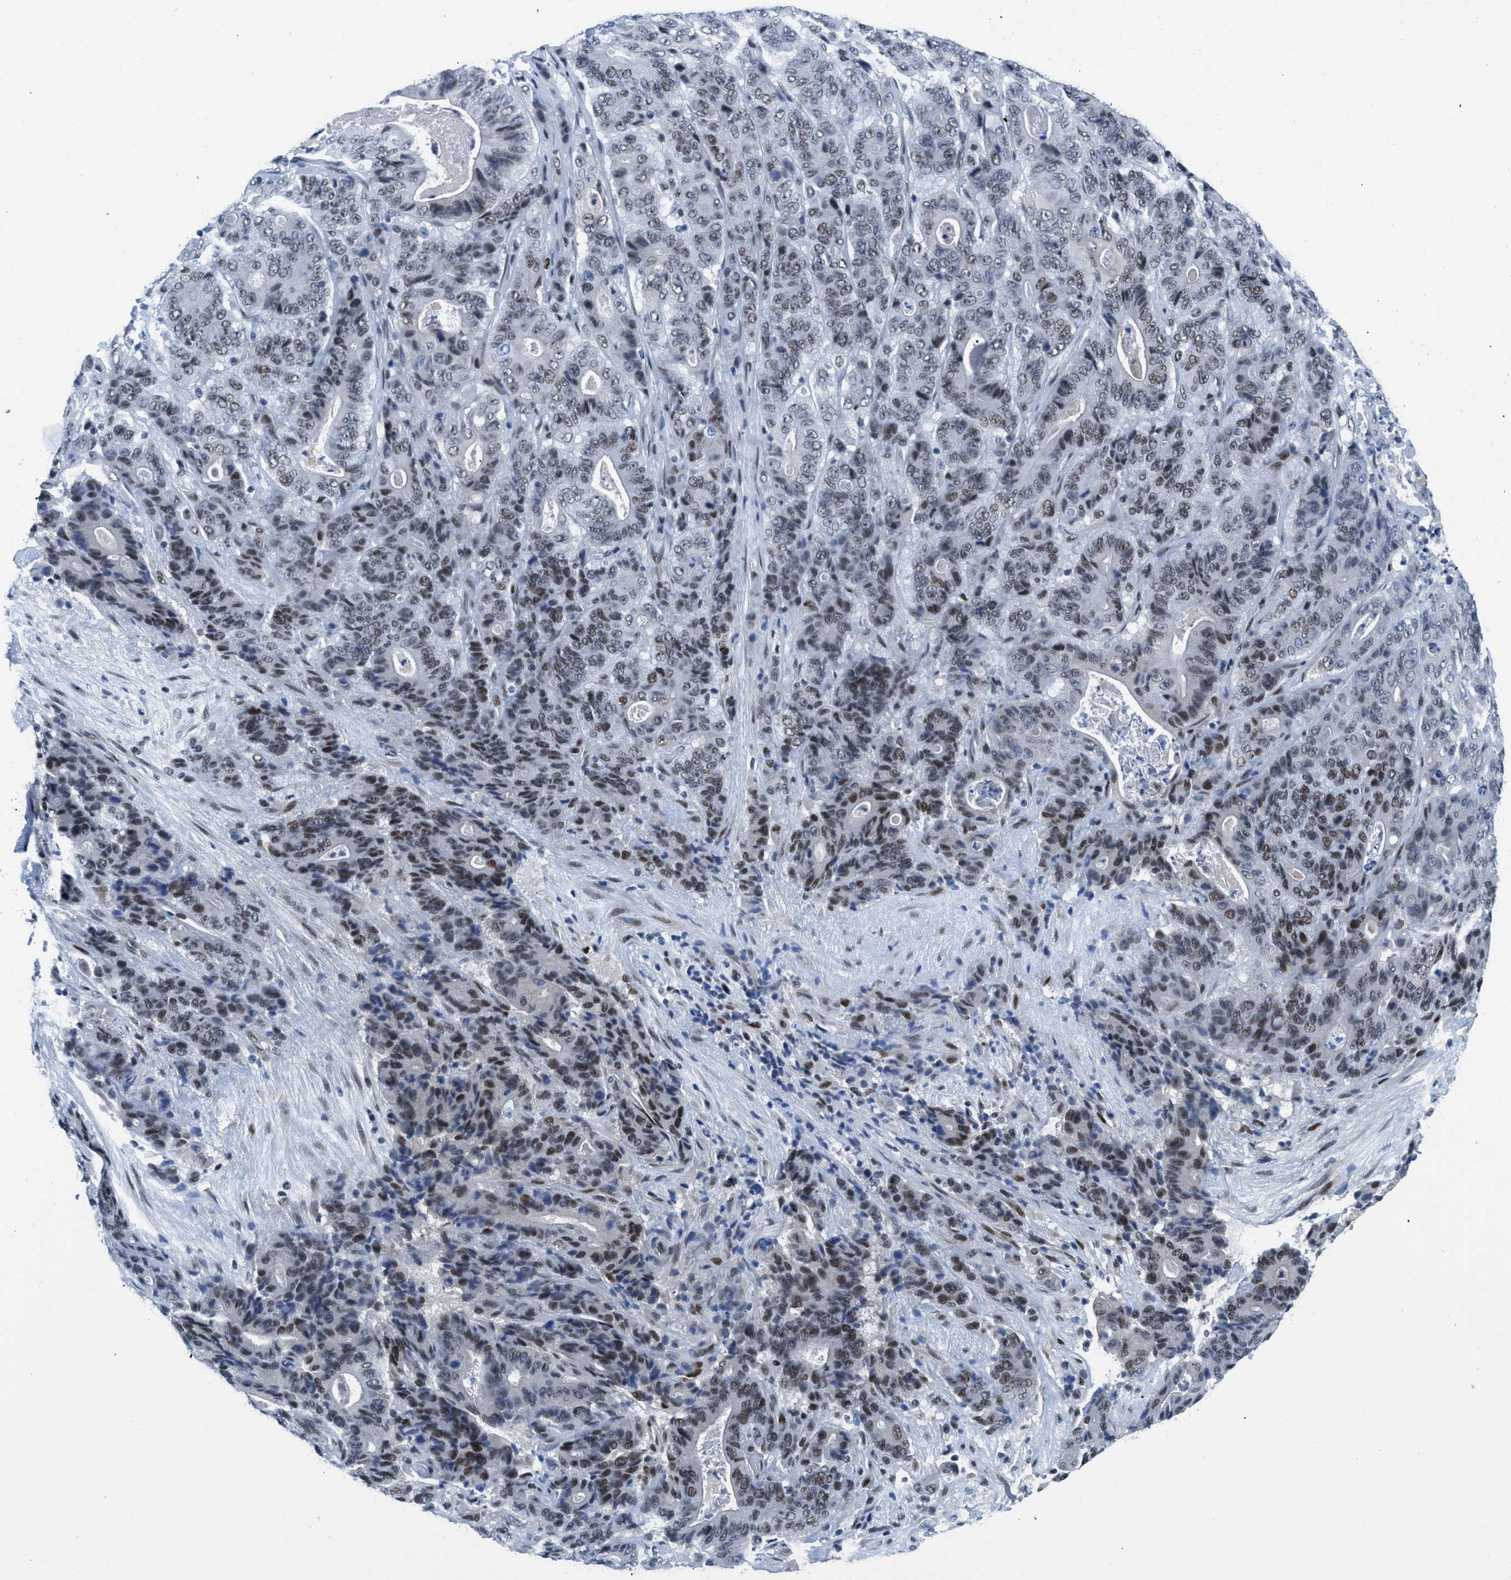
{"staining": {"intensity": "moderate", "quantity": "25%-75%", "location": "nuclear"}, "tissue": "stomach cancer", "cell_type": "Tumor cells", "image_type": "cancer", "snomed": [{"axis": "morphology", "description": "Adenocarcinoma, NOS"}, {"axis": "topography", "description": "Stomach"}], "caption": "Moderate nuclear positivity is appreciated in about 25%-75% of tumor cells in stomach adenocarcinoma.", "gene": "SMARCAD1", "patient": {"sex": "female", "age": 73}}